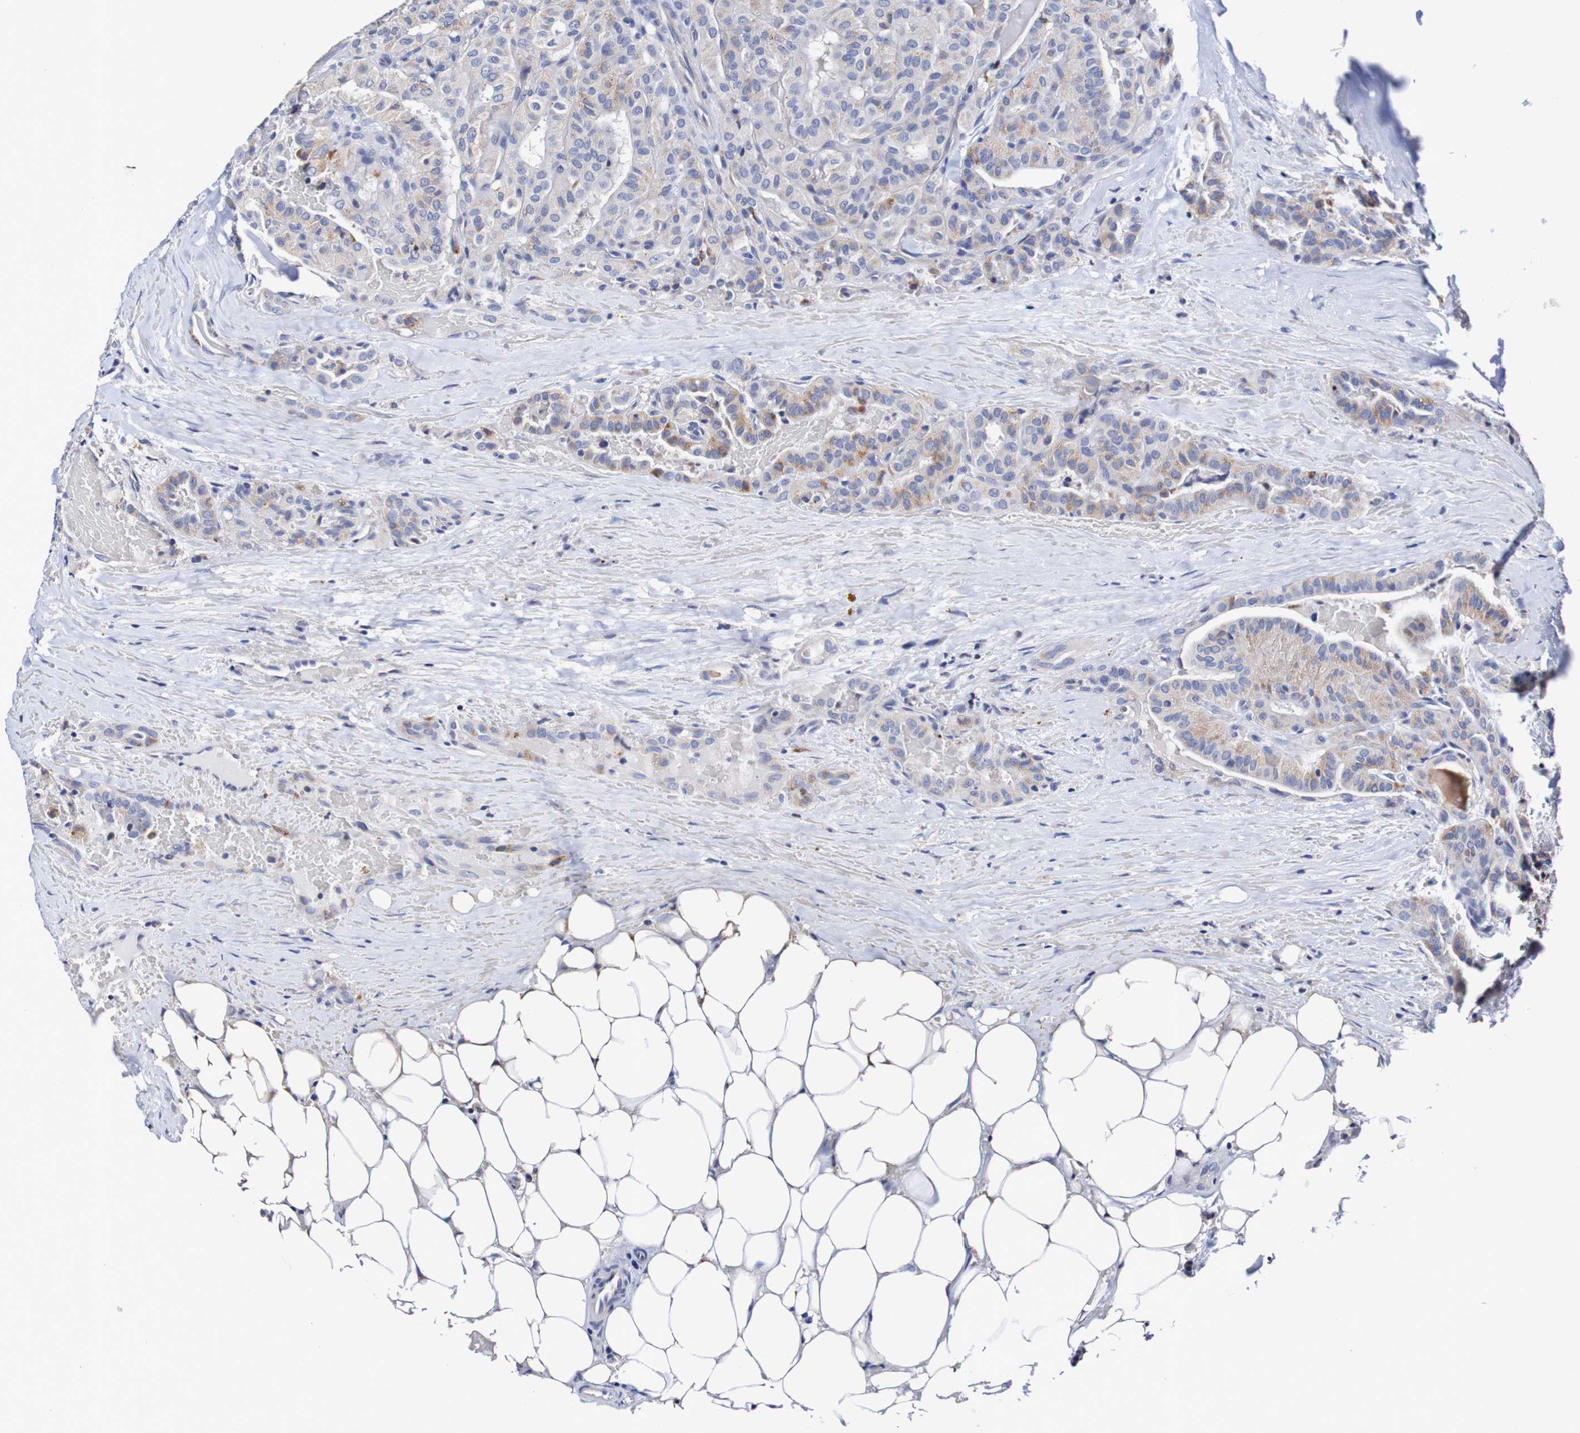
{"staining": {"intensity": "moderate", "quantity": "25%-75%", "location": "cytoplasmic/membranous"}, "tissue": "head and neck cancer", "cell_type": "Tumor cells", "image_type": "cancer", "snomed": [{"axis": "morphology", "description": "Squamous cell carcinoma, NOS"}, {"axis": "topography", "description": "Oral tissue"}, {"axis": "topography", "description": "Head-Neck"}], "caption": "Immunohistochemical staining of human head and neck squamous cell carcinoma exhibits medium levels of moderate cytoplasmic/membranous protein expression in about 25%-75% of tumor cells.", "gene": "ACVR1C", "patient": {"sex": "female", "age": 50}}